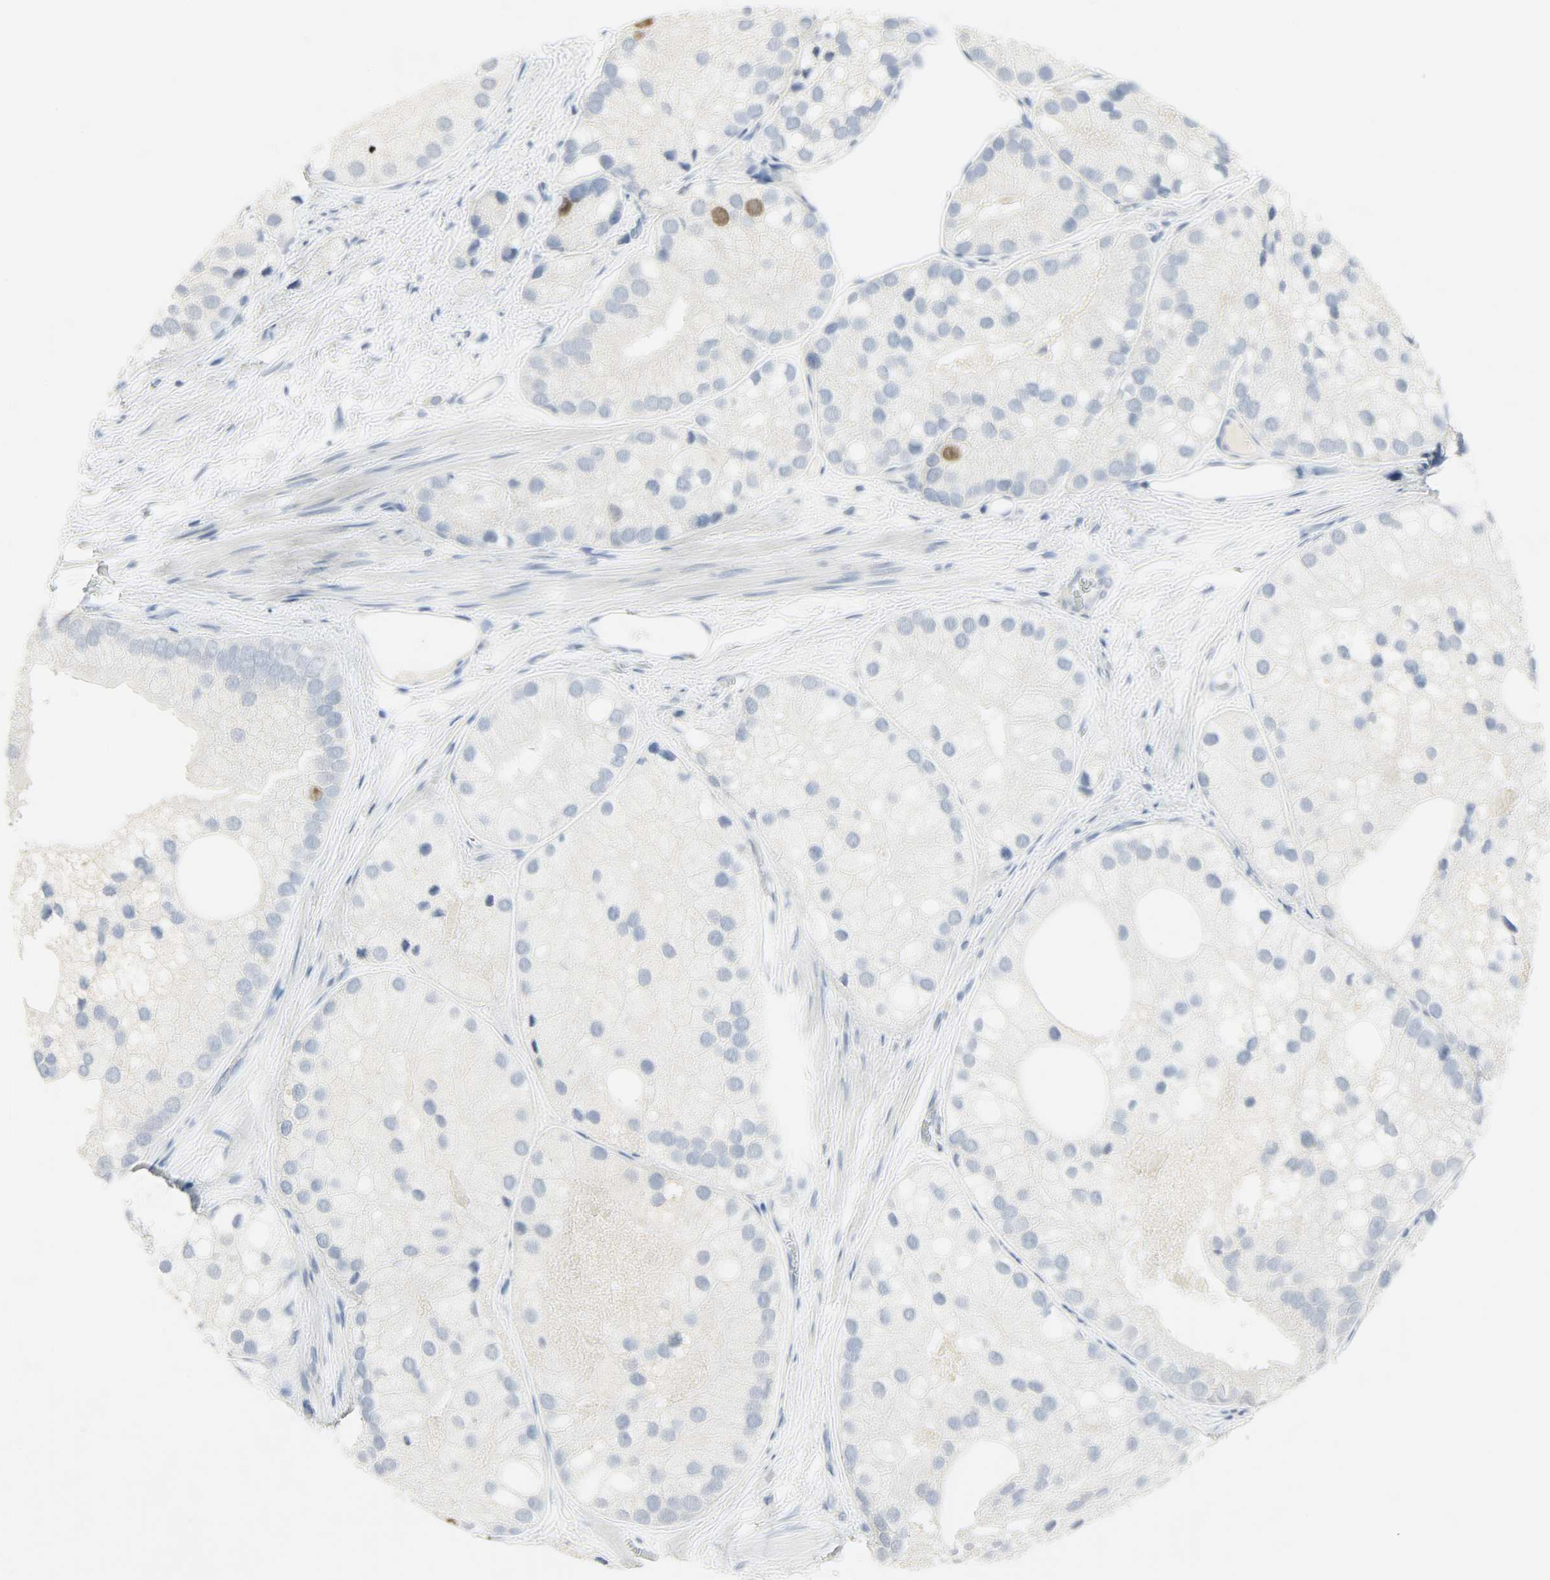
{"staining": {"intensity": "moderate", "quantity": "<25%", "location": "nuclear"}, "tissue": "prostate cancer", "cell_type": "Tumor cells", "image_type": "cancer", "snomed": [{"axis": "morphology", "description": "Adenocarcinoma, Low grade"}, {"axis": "topography", "description": "Prostate"}], "caption": "Prostate cancer tissue demonstrates moderate nuclear positivity in about <25% of tumor cells", "gene": "HELLS", "patient": {"sex": "male", "age": 69}}